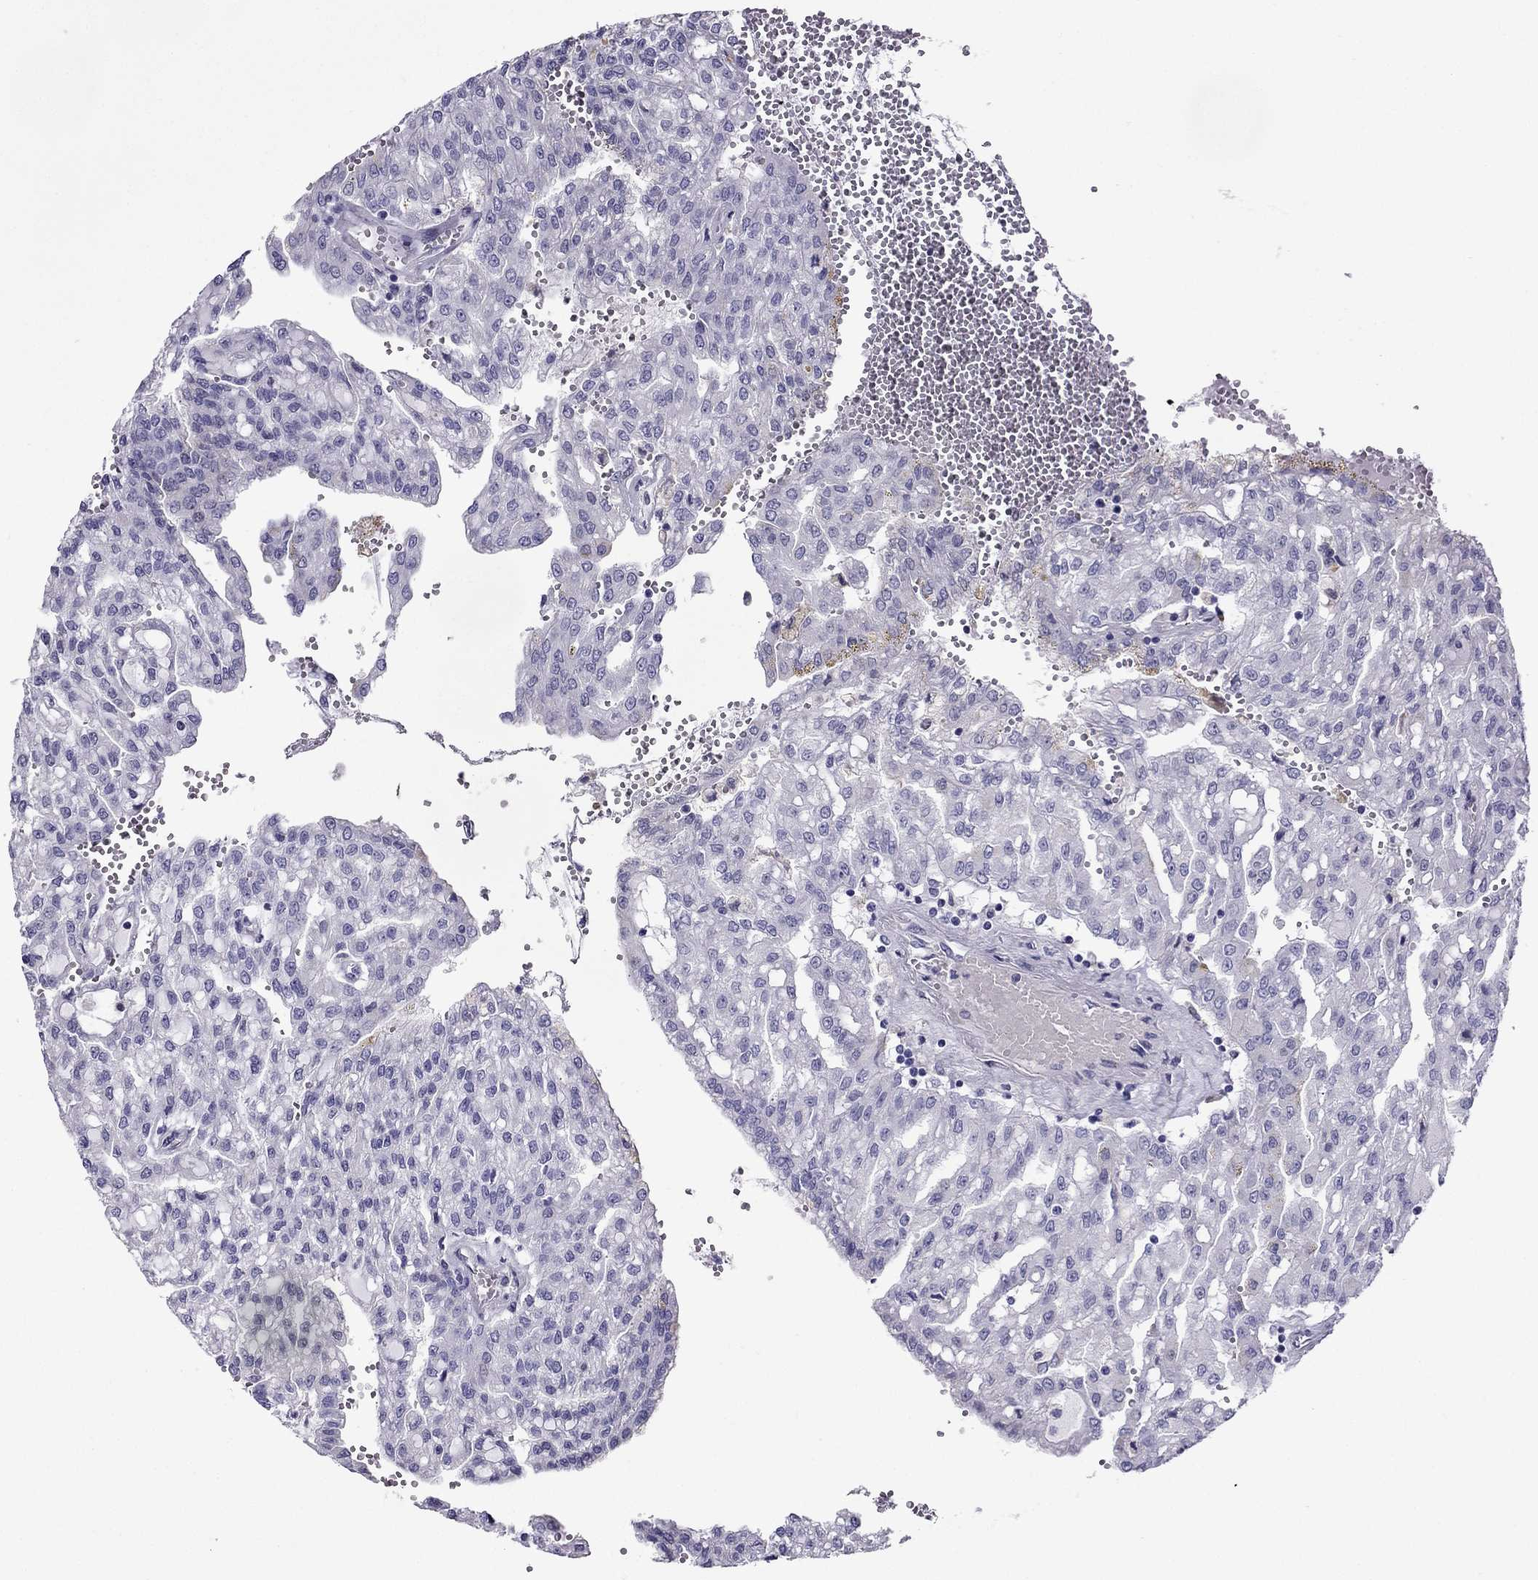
{"staining": {"intensity": "negative", "quantity": "none", "location": "none"}, "tissue": "renal cancer", "cell_type": "Tumor cells", "image_type": "cancer", "snomed": [{"axis": "morphology", "description": "Adenocarcinoma, NOS"}, {"axis": "topography", "description": "Kidney"}], "caption": "Immunohistochemistry photomicrograph of neoplastic tissue: renal adenocarcinoma stained with DAB (3,3'-diaminobenzidine) exhibits no significant protein positivity in tumor cells.", "gene": "MYLK3", "patient": {"sex": "male", "age": 63}}